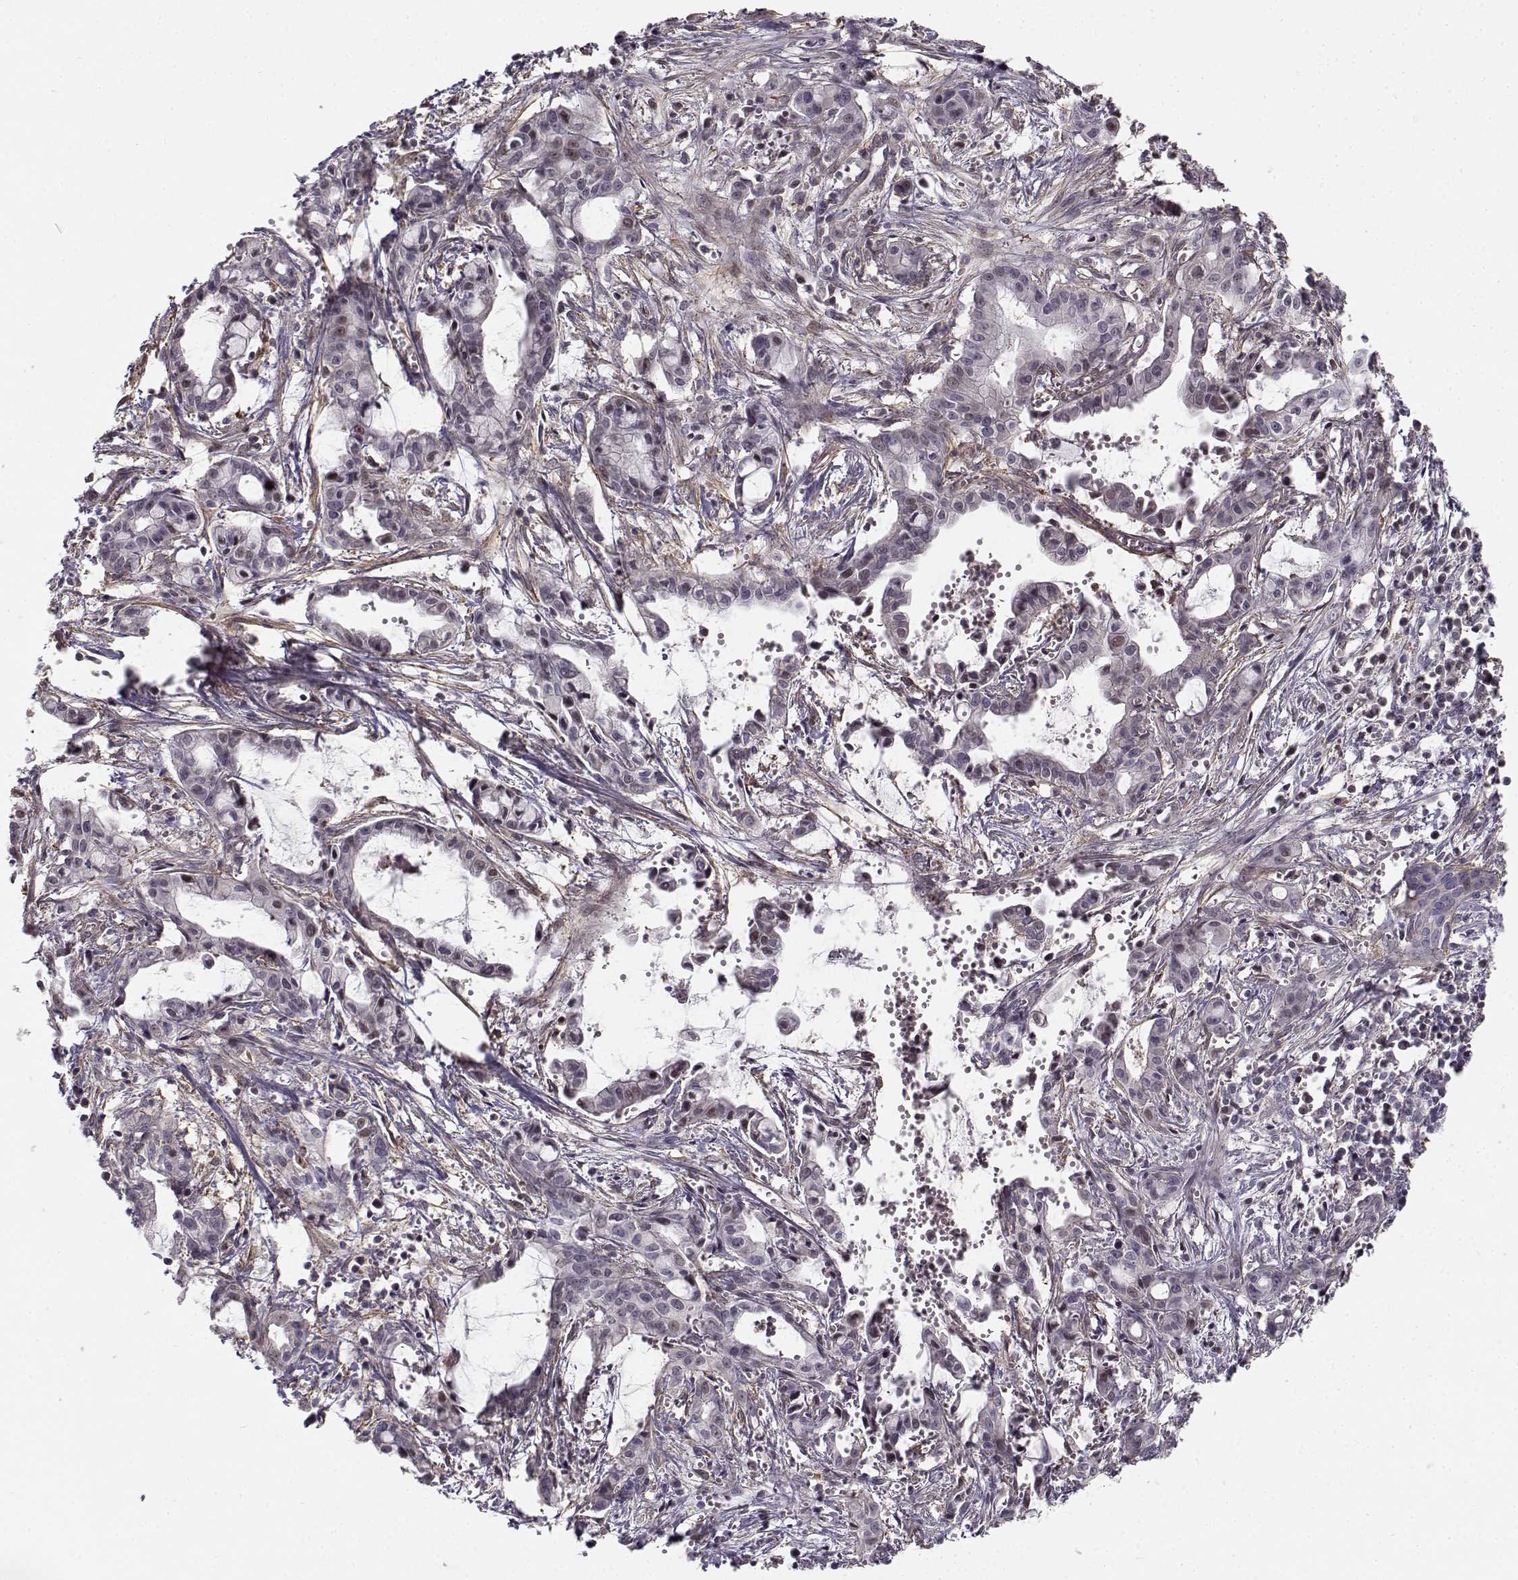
{"staining": {"intensity": "negative", "quantity": "none", "location": "none"}, "tissue": "pancreatic cancer", "cell_type": "Tumor cells", "image_type": "cancer", "snomed": [{"axis": "morphology", "description": "Adenocarcinoma, NOS"}, {"axis": "topography", "description": "Pancreas"}], "caption": "High power microscopy micrograph of an immunohistochemistry (IHC) image of pancreatic adenocarcinoma, revealing no significant positivity in tumor cells.", "gene": "RGS9BP", "patient": {"sex": "male", "age": 48}}